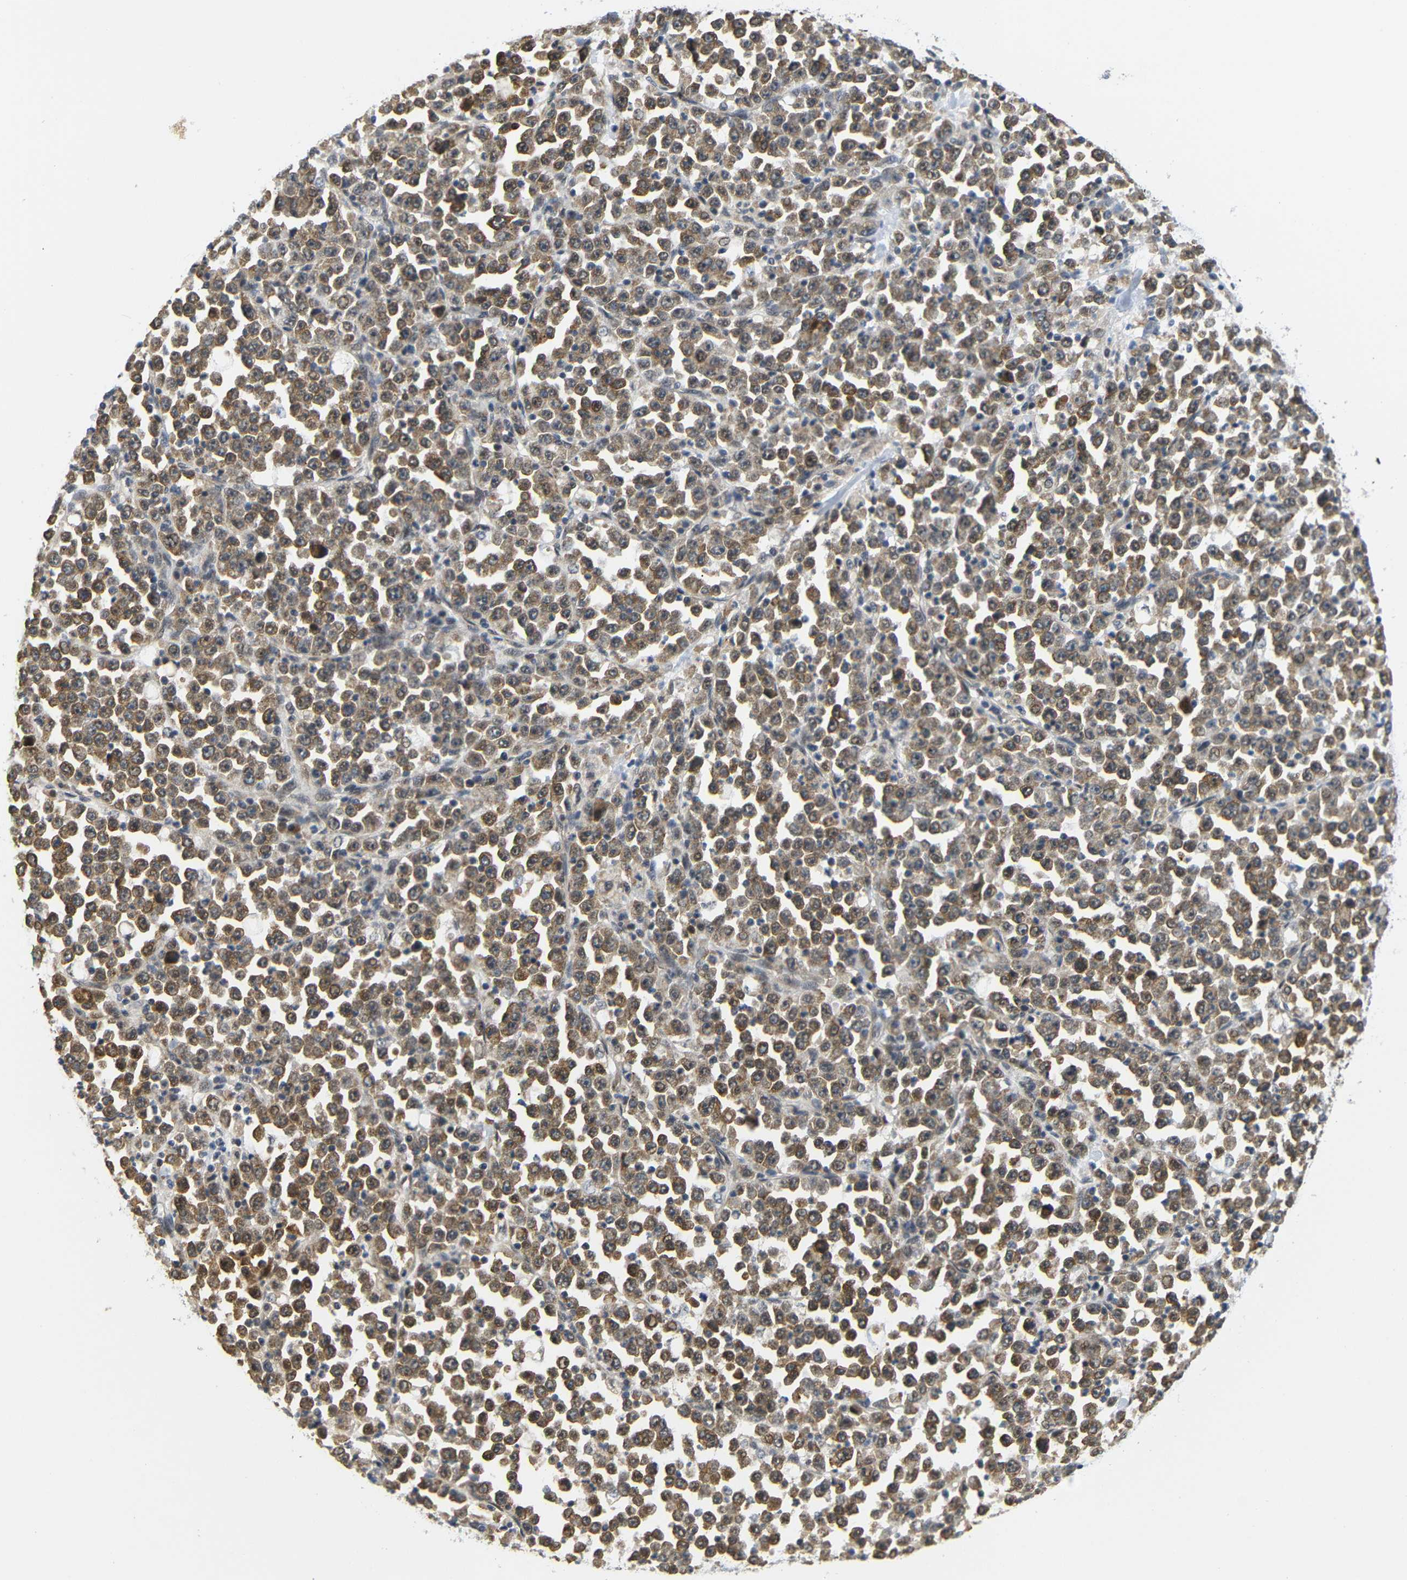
{"staining": {"intensity": "moderate", "quantity": ">75%", "location": "cytoplasmic/membranous,nuclear"}, "tissue": "stomach cancer", "cell_type": "Tumor cells", "image_type": "cancer", "snomed": [{"axis": "morphology", "description": "Normal tissue, NOS"}, {"axis": "morphology", "description": "Adenocarcinoma, NOS"}, {"axis": "topography", "description": "Stomach, upper"}, {"axis": "topography", "description": "Stomach"}], "caption": "IHC photomicrograph of neoplastic tissue: stomach cancer stained using immunohistochemistry shows medium levels of moderate protein expression localized specifically in the cytoplasmic/membranous and nuclear of tumor cells, appearing as a cytoplasmic/membranous and nuclear brown color.", "gene": "GJA5", "patient": {"sex": "male", "age": 59}}